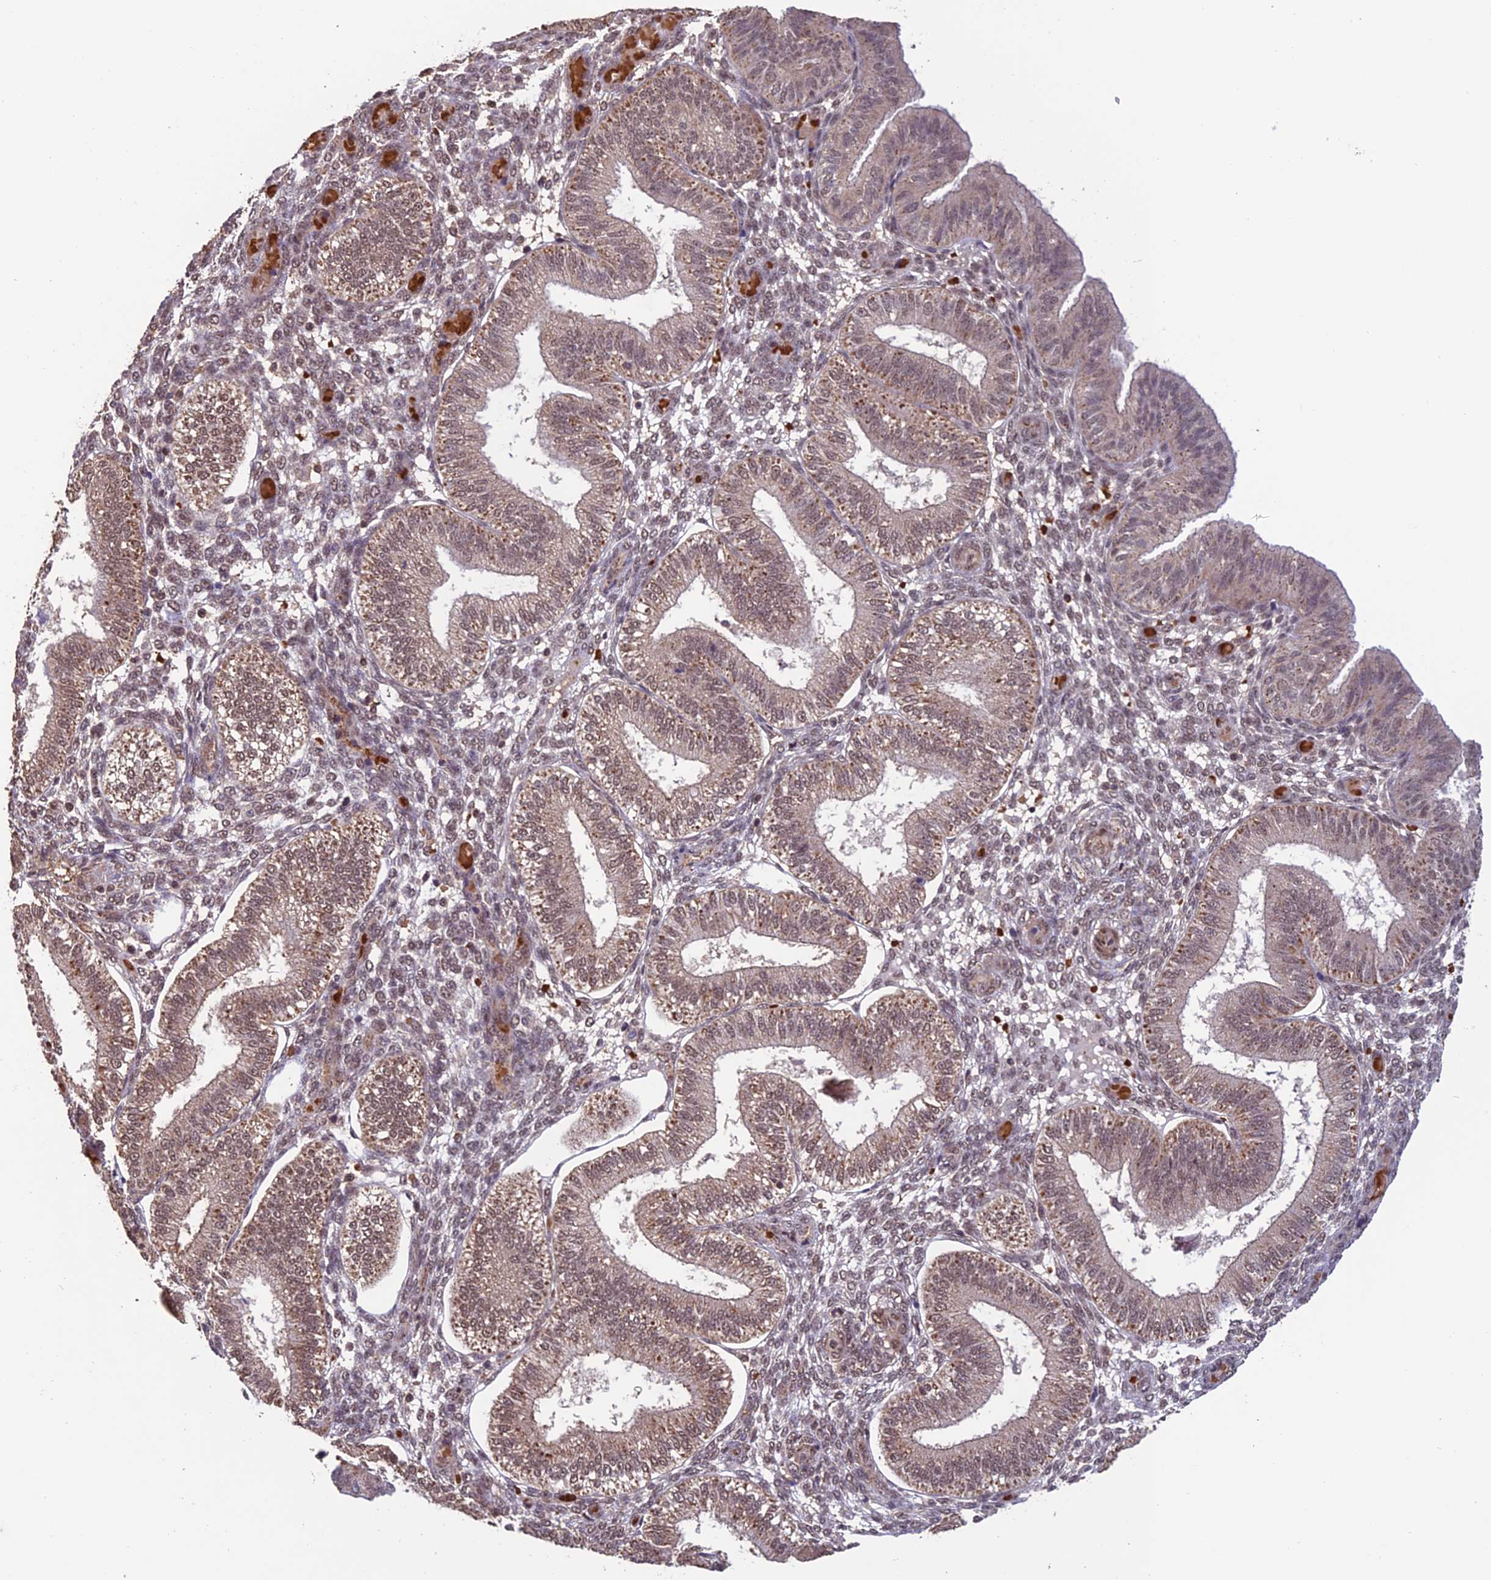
{"staining": {"intensity": "weak", "quantity": "25%-75%", "location": "nuclear"}, "tissue": "endometrium", "cell_type": "Cells in endometrial stroma", "image_type": "normal", "snomed": [{"axis": "morphology", "description": "Normal tissue, NOS"}, {"axis": "topography", "description": "Endometrium"}], "caption": "Immunohistochemical staining of normal endometrium demonstrates 25%-75% levels of weak nuclear protein expression in about 25%-75% of cells in endometrial stroma. (DAB (3,3'-diaminobenzidine) IHC with brightfield microscopy, high magnification).", "gene": "CABIN1", "patient": {"sex": "female", "age": 39}}